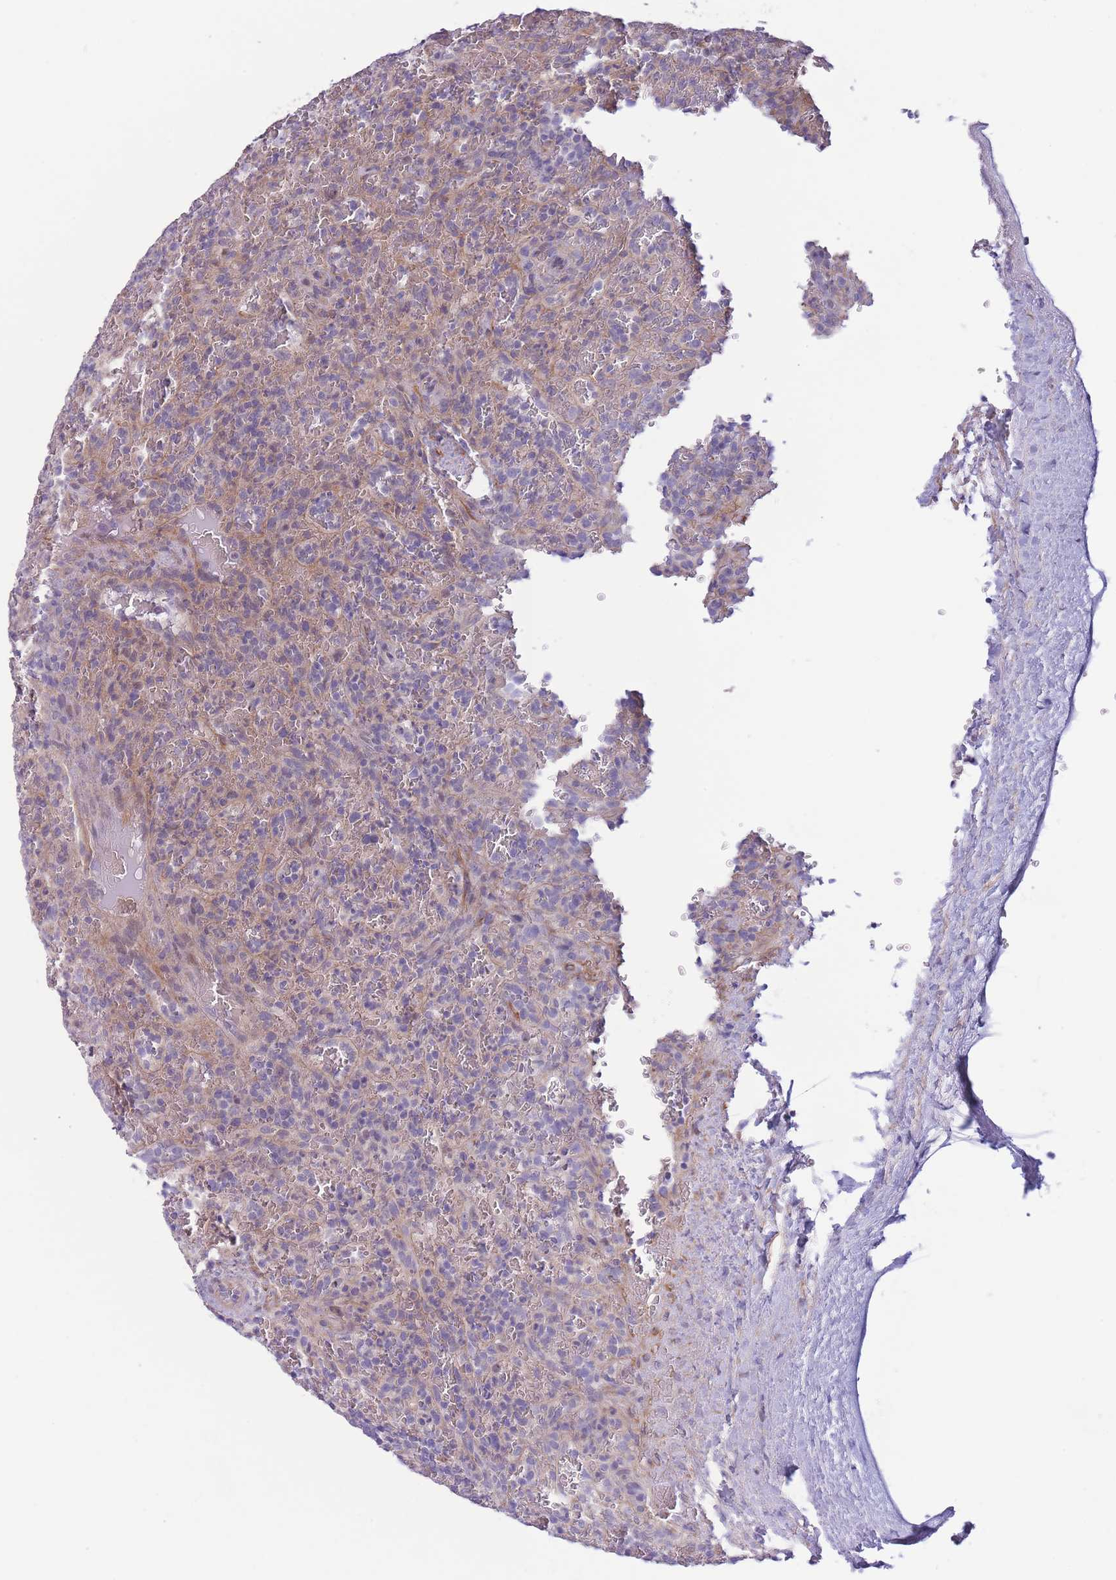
{"staining": {"intensity": "negative", "quantity": "none", "location": "none"}, "tissue": "lymphoma", "cell_type": "Tumor cells", "image_type": "cancer", "snomed": [{"axis": "morphology", "description": "Malignant lymphoma, non-Hodgkin's type, Low grade"}, {"axis": "topography", "description": "Spleen"}], "caption": "Malignant lymphoma, non-Hodgkin's type (low-grade) was stained to show a protein in brown. There is no significant staining in tumor cells. (DAB (3,3'-diaminobenzidine) immunohistochemistry visualized using brightfield microscopy, high magnification).", "gene": "C9orf152", "patient": {"sex": "female", "age": 64}}